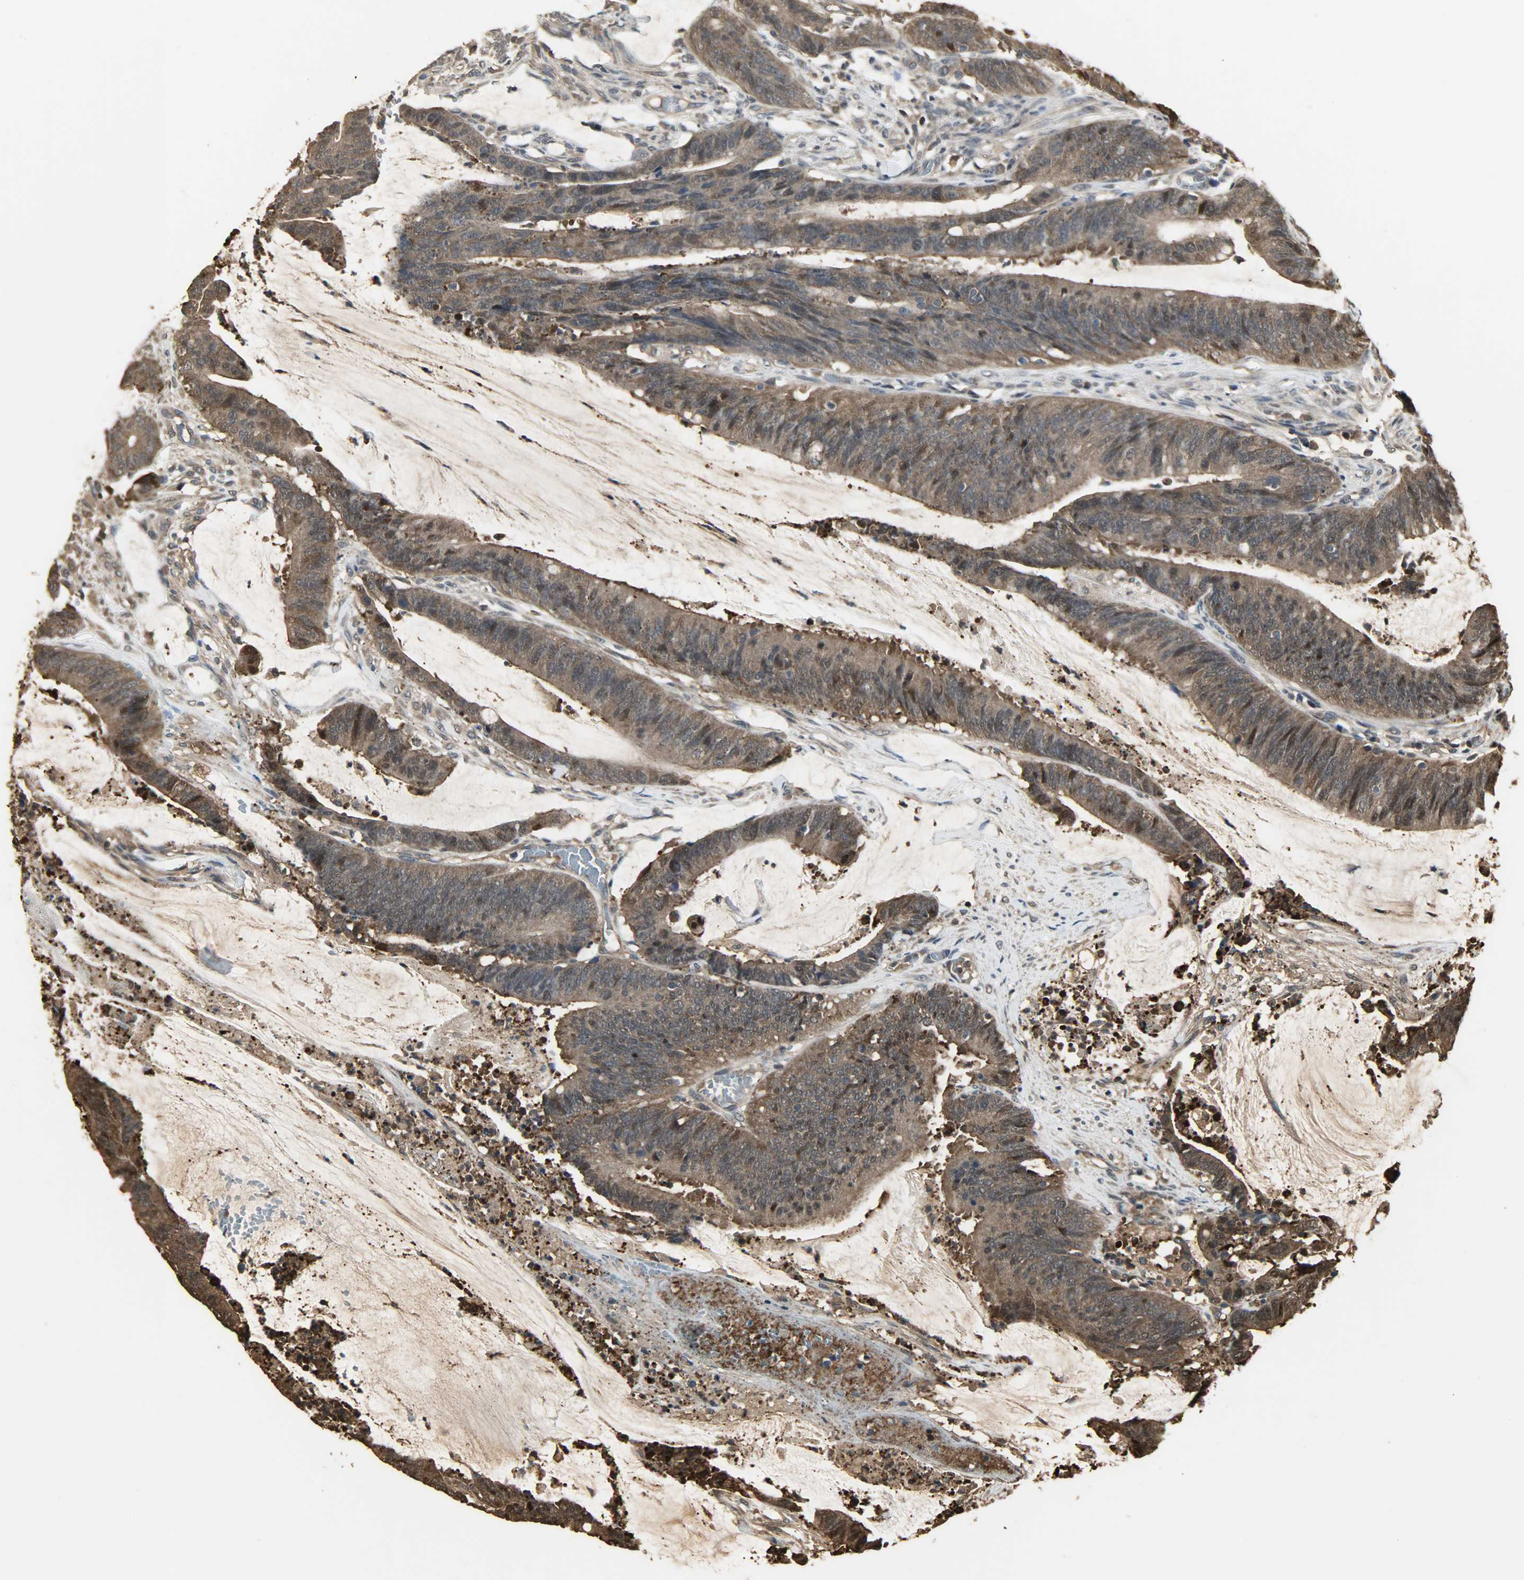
{"staining": {"intensity": "moderate", "quantity": ">75%", "location": "cytoplasmic/membranous,nuclear"}, "tissue": "colorectal cancer", "cell_type": "Tumor cells", "image_type": "cancer", "snomed": [{"axis": "morphology", "description": "Adenocarcinoma, NOS"}, {"axis": "topography", "description": "Rectum"}], "caption": "Tumor cells display medium levels of moderate cytoplasmic/membranous and nuclear staining in approximately >75% of cells in human colorectal cancer (adenocarcinoma).", "gene": "YWHAZ", "patient": {"sex": "female", "age": 66}}